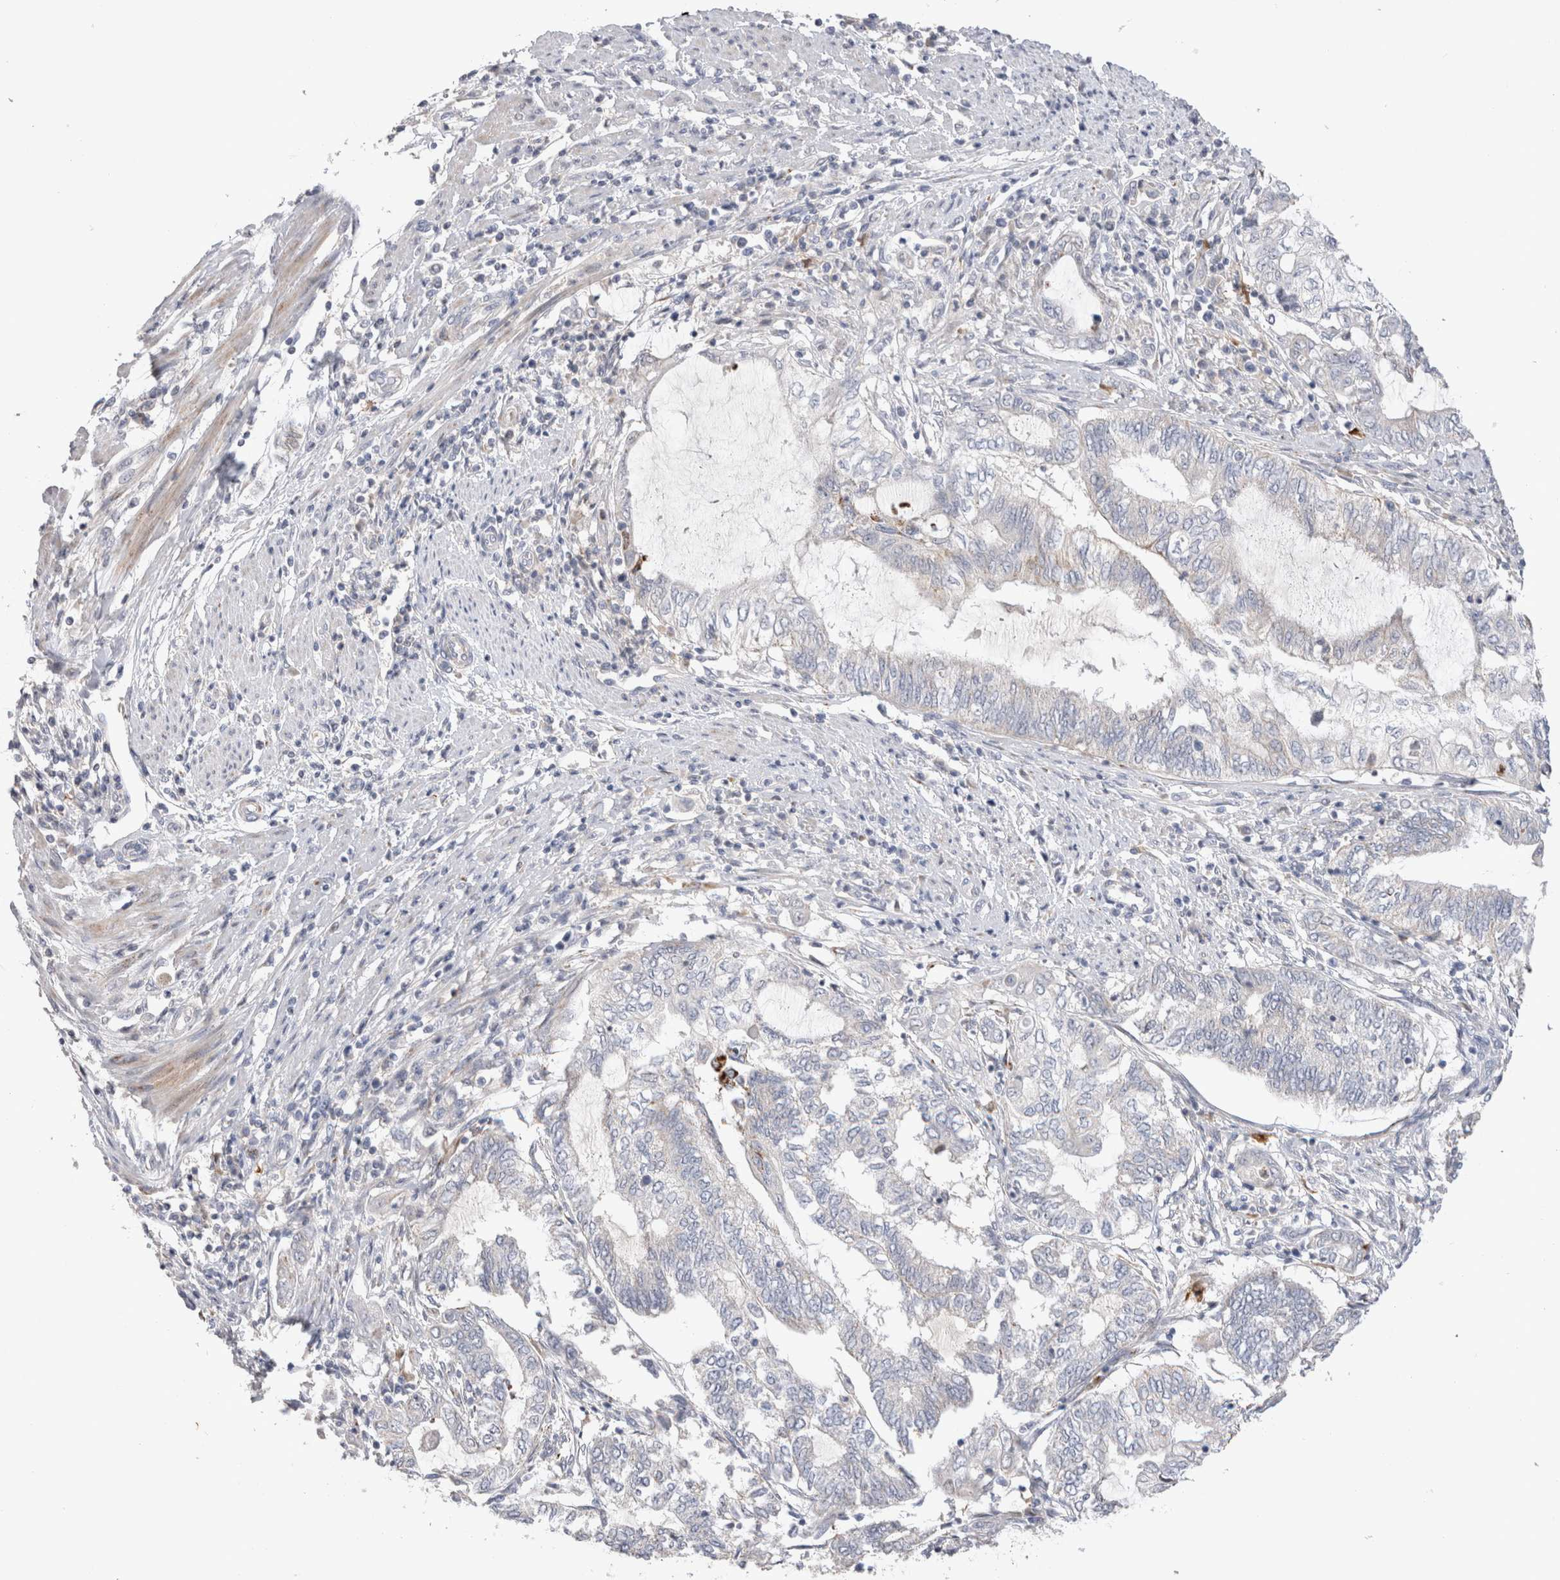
{"staining": {"intensity": "negative", "quantity": "none", "location": "none"}, "tissue": "endometrial cancer", "cell_type": "Tumor cells", "image_type": "cancer", "snomed": [{"axis": "morphology", "description": "Adenocarcinoma, NOS"}, {"axis": "topography", "description": "Uterus"}, {"axis": "topography", "description": "Endometrium"}], "caption": "This is a histopathology image of immunohistochemistry (IHC) staining of adenocarcinoma (endometrial), which shows no staining in tumor cells.", "gene": "CHADL", "patient": {"sex": "female", "age": 70}}